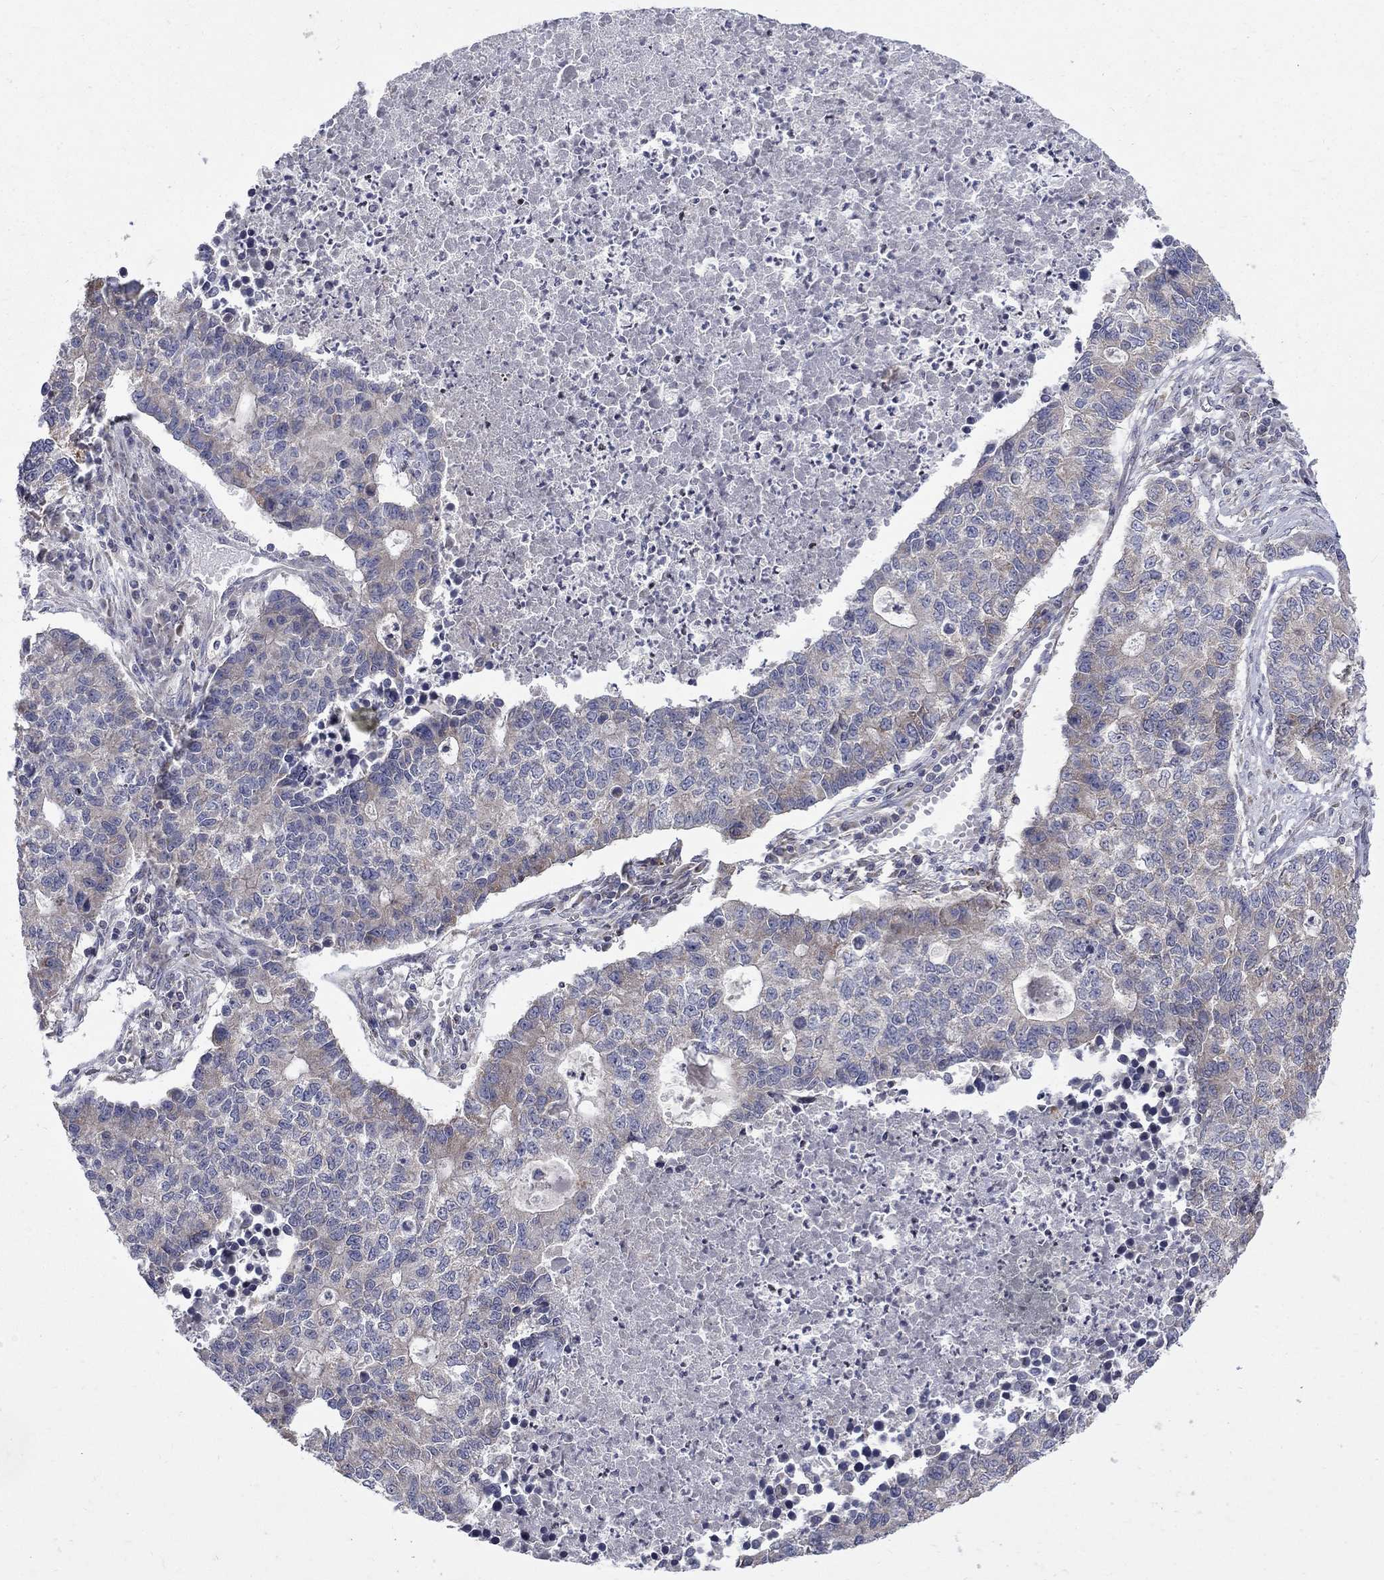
{"staining": {"intensity": "negative", "quantity": "none", "location": "none"}, "tissue": "lung cancer", "cell_type": "Tumor cells", "image_type": "cancer", "snomed": [{"axis": "morphology", "description": "Adenocarcinoma, NOS"}, {"axis": "topography", "description": "Lung"}], "caption": "Immunohistochemistry (IHC) histopathology image of lung cancer (adenocarcinoma) stained for a protein (brown), which shows no staining in tumor cells. The staining was performed using DAB (3,3'-diaminobenzidine) to visualize the protein expression in brown, while the nuclei were stained in blue with hematoxylin (Magnification: 20x).", "gene": "SH2B1", "patient": {"sex": "male", "age": 57}}